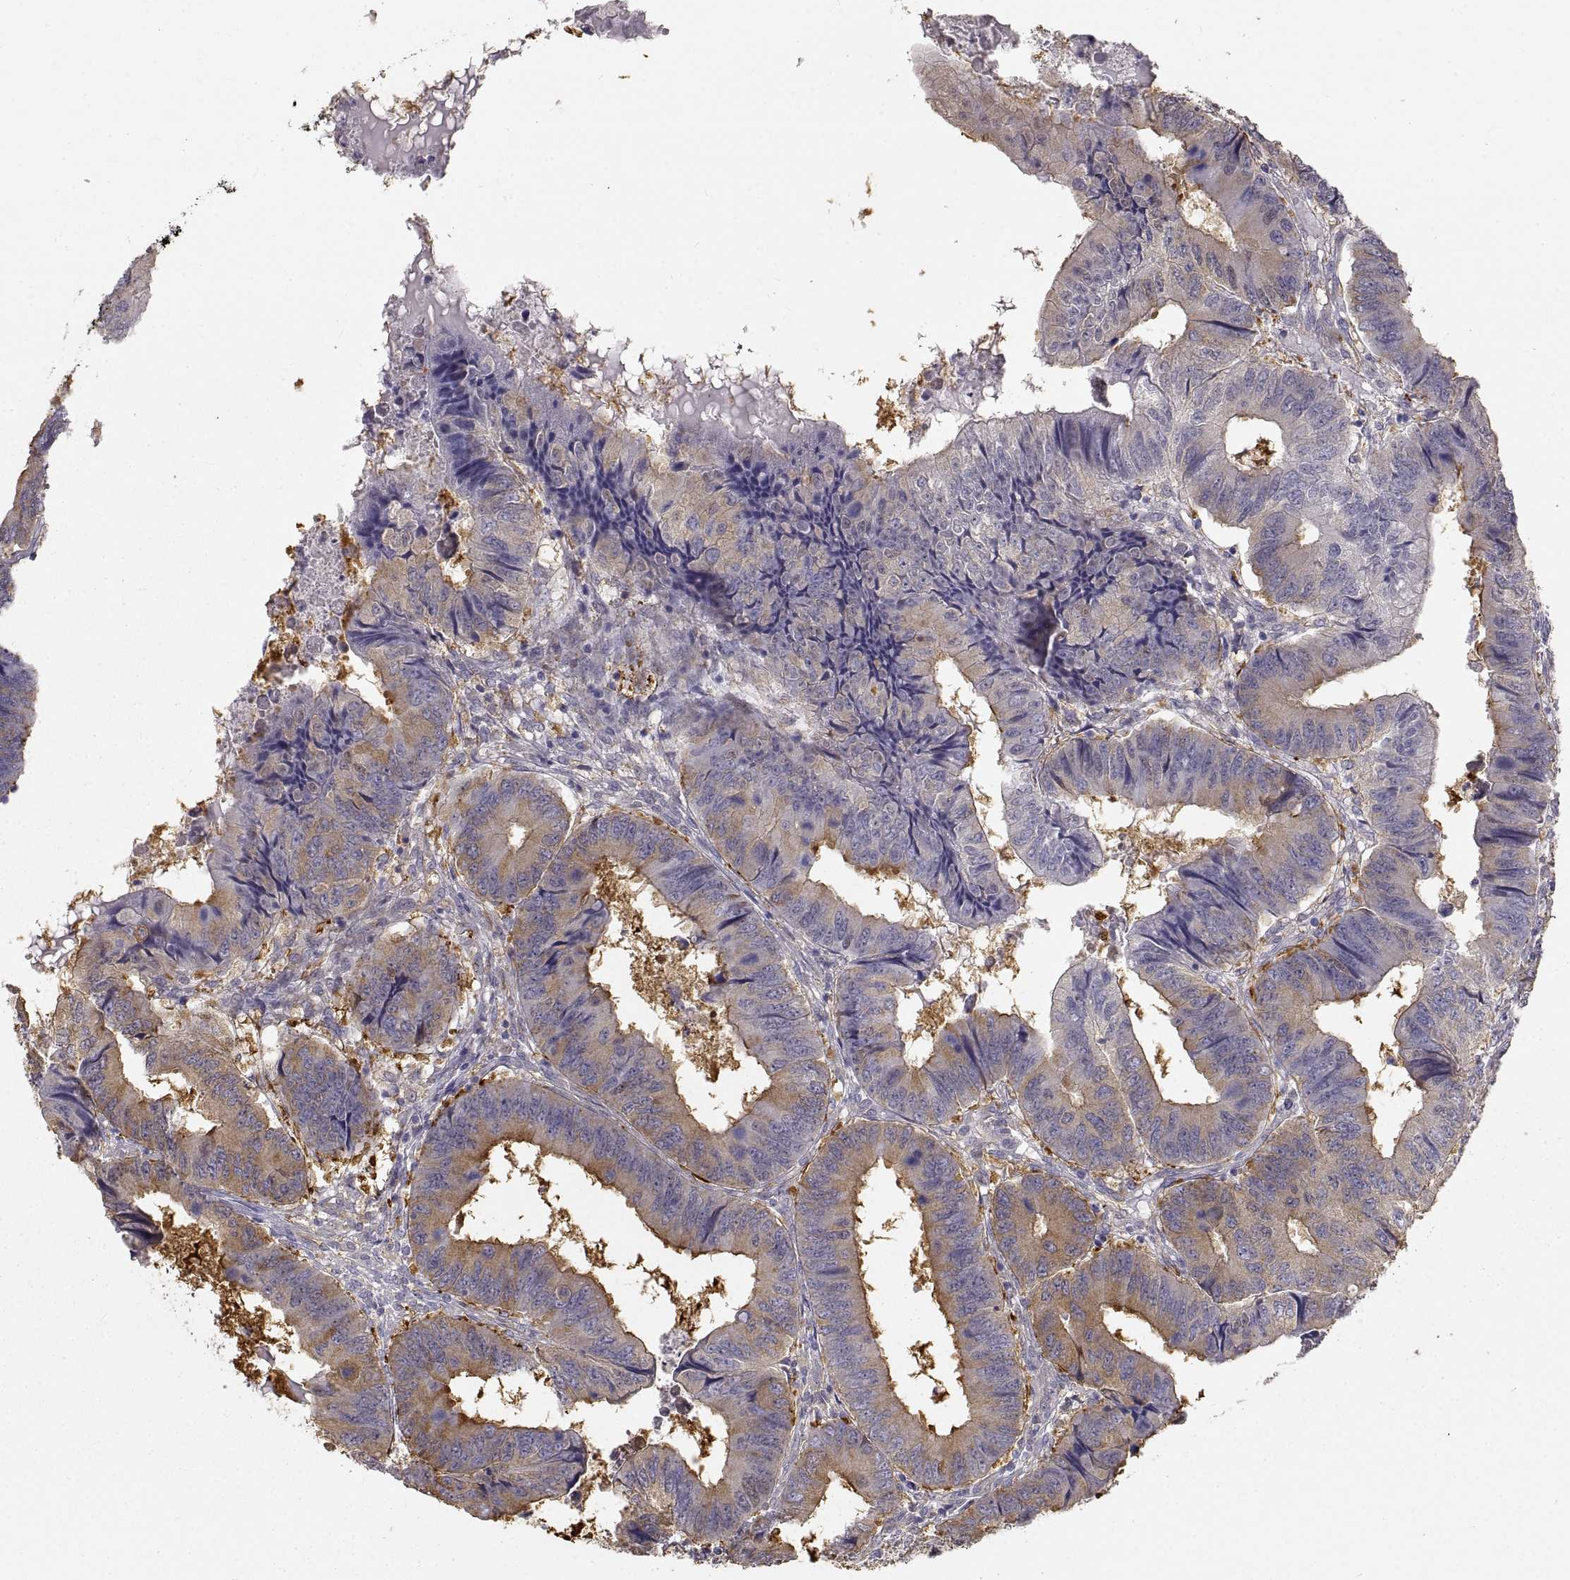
{"staining": {"intensity": "moderate", "quantity": "25%-75%", "location": "cytoplasmic/membranous"}, "tissue": "colorectal cancer", "cell_type": "Tumor cells", "image_type": "cancer", "snomed": [{"axis": "morphology", "description": "Adenocarcinoma, NOS"}, {"axis": "topography", "description": "Colon"}], "caption": "Immunohistochemical staining of adenocarcinoma (colorectal) demonstrates medium levels of moderate cytoplasmic/membranous protein positivity in approximately 25%-75% of tumor cells.", "gene": "HSP90AB1", "patient": {"sex": "male", "age": 53}}